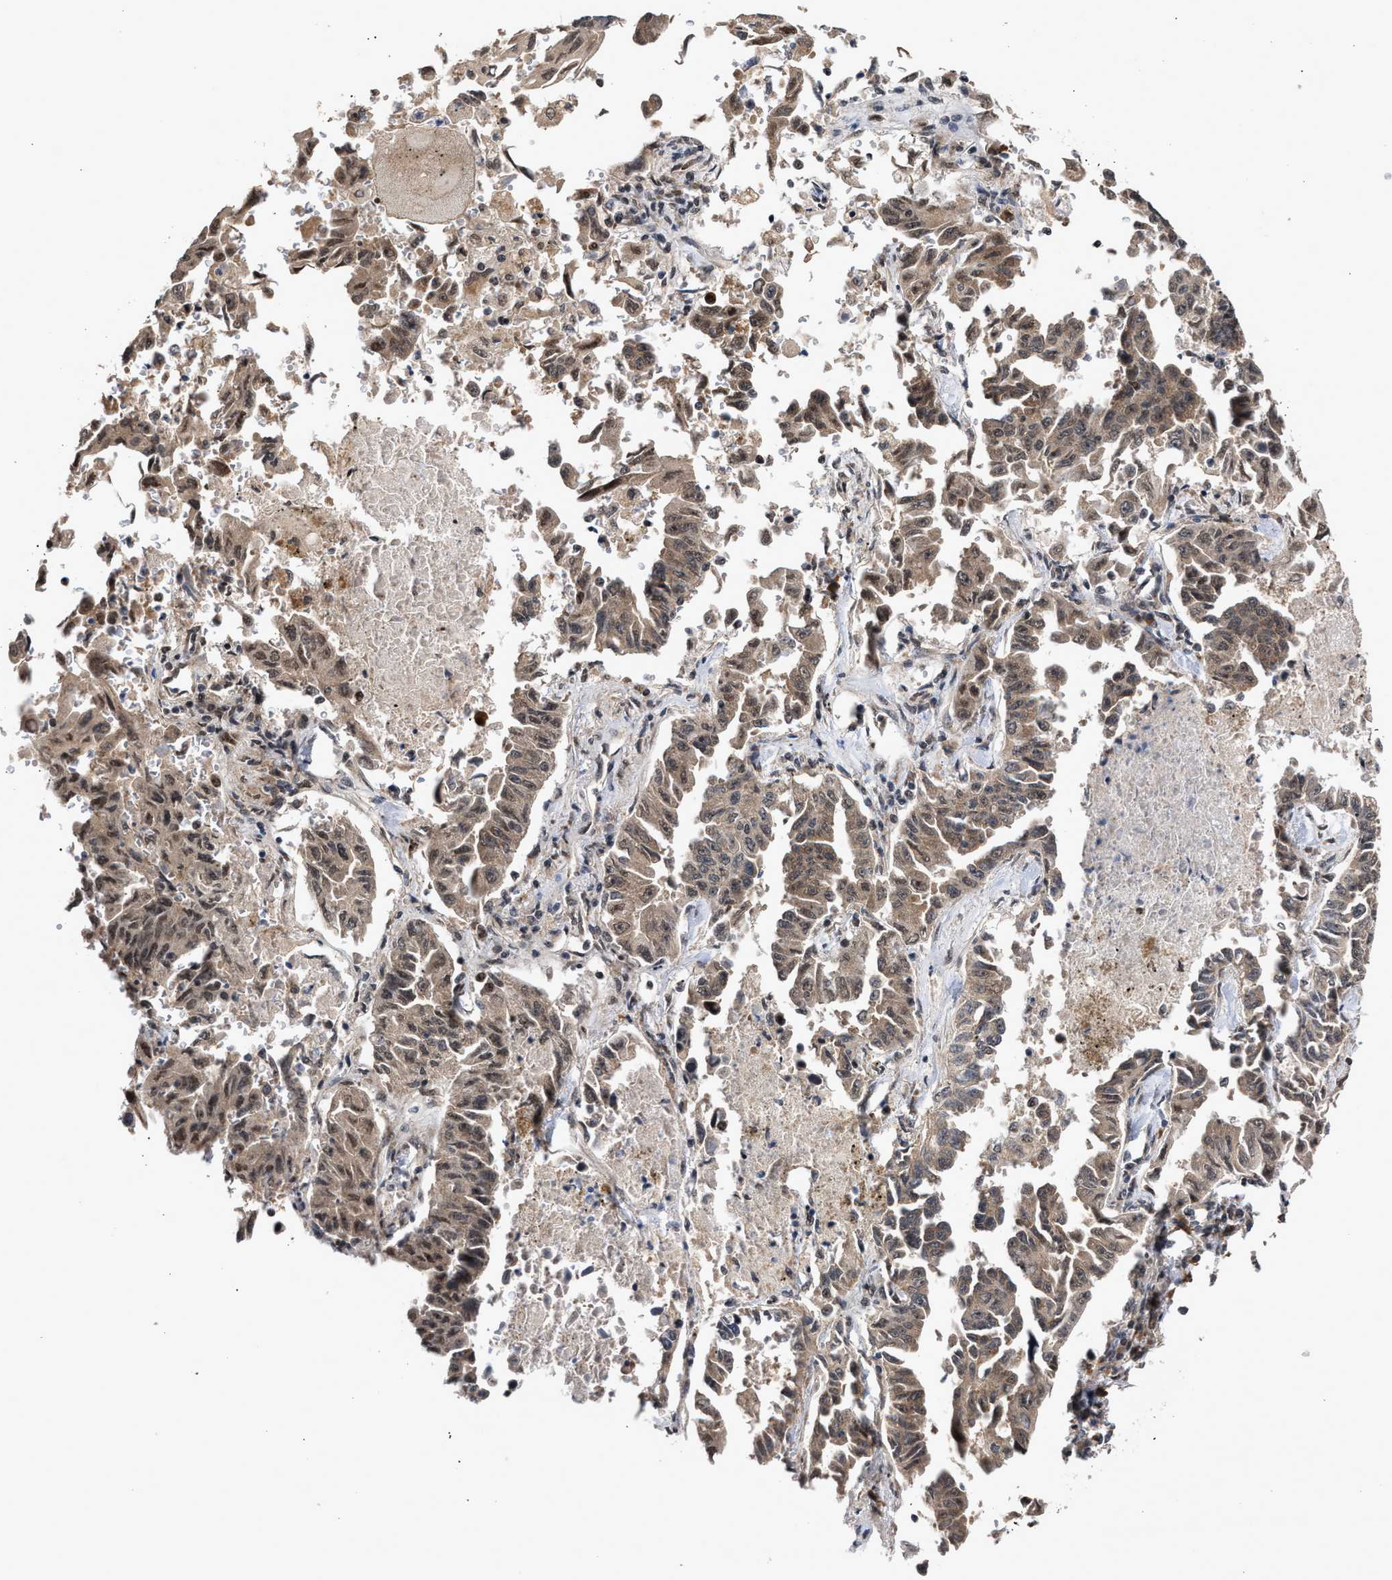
{"staining": {"intensity": "weak", "quantity": ">75%", "location": "cytoplasmic/membranous,nuclear"}, "tissue": "lung cancer", "cell_type": "Tumor cells", "image_type": "cancer", "snomed": [{"axis": "morphology", "description": "Adenocarcinoma, NOS"}, {"axis": "topography", "description": "Lung"}], "caption": "A brown stain labels weak cytoplasmic/membranous and nuclear expression of a protein in human lung cancer tumor cells.", "gene": "MKNK2", "patient": {"sex": "female", "age": 51}}